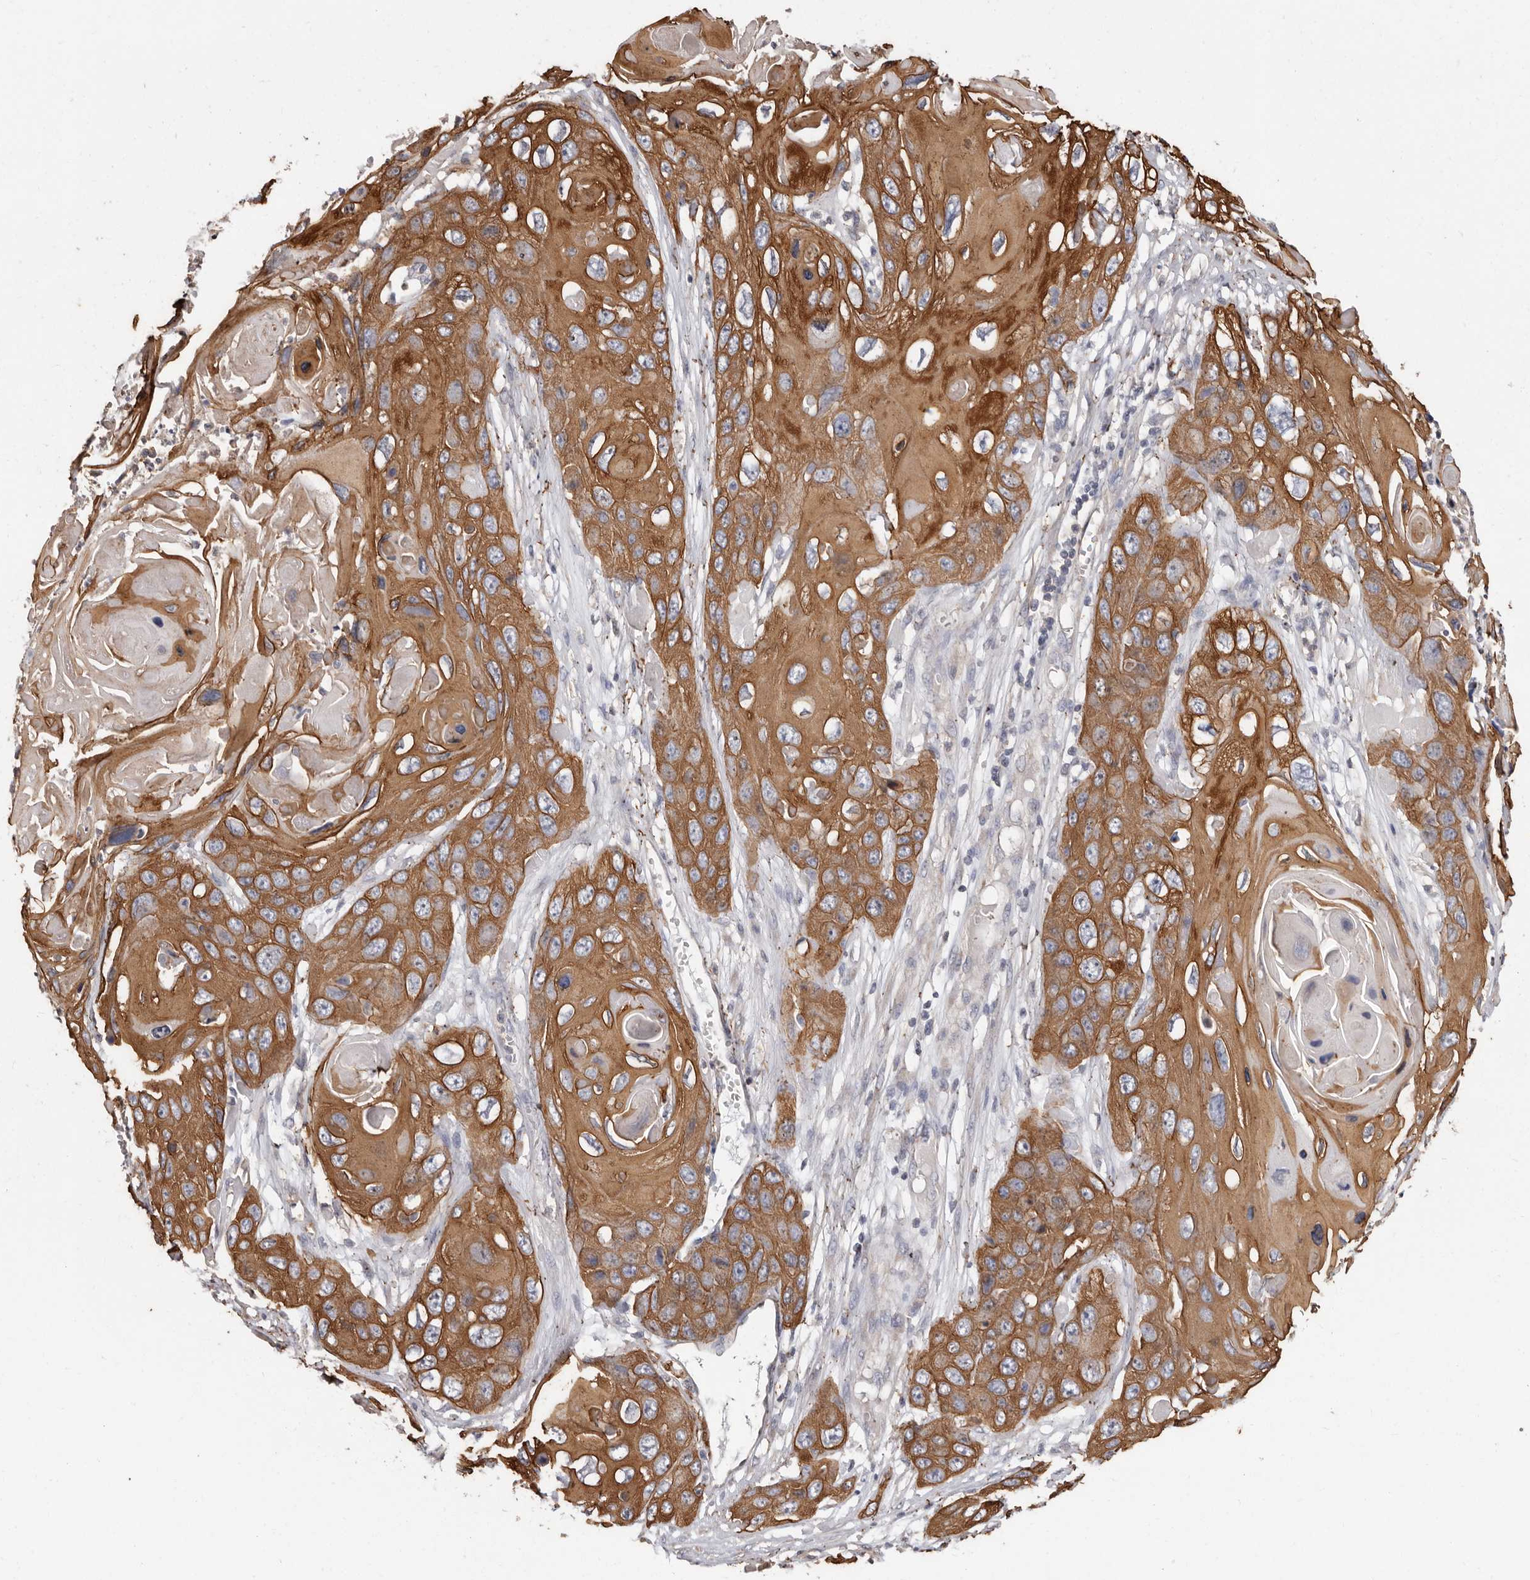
{"staining": {"intensity": "strong", "quantity": ">75%", "location": "cytoplasmic/membranous"}, "tissue": "skin cancer", "cell_type": "Tumor cells", "image_type": "cancer", "snomed": [{"axis": "morphology", "description": "Squamous cell carcinoma, NOS"}, {"axis": "topography", "description": "Skin"}], "caption": "Skin squamous cell carcinoma stained for a protein displays strong cytoplasmic/membranous positivity in tumor cells.", "gene": "MRPL18", "patient": {"sex": "male", "age": 55}}